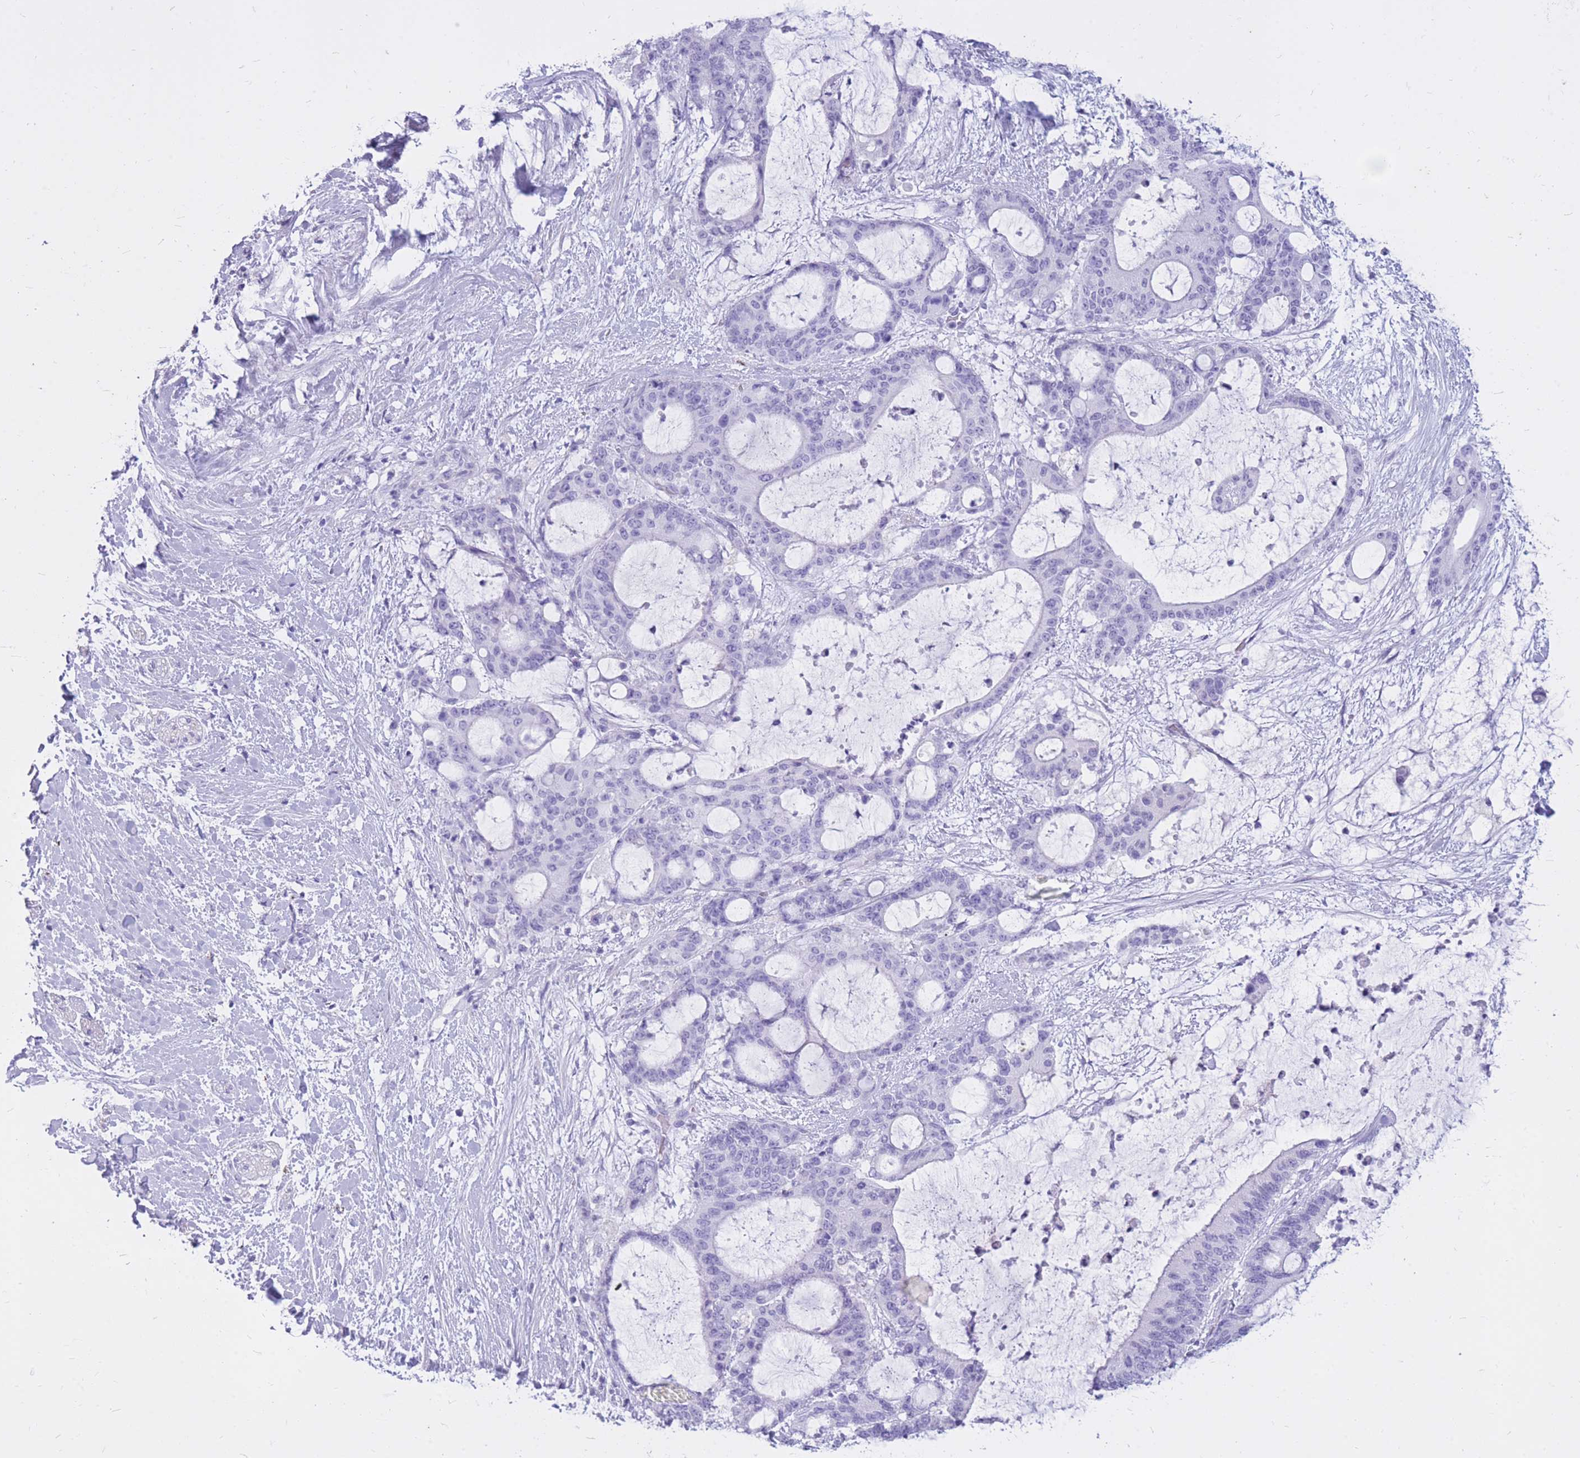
{"staining": {"intensity": "negative", "quantity": "none", "location": "none"}, "tissue": "liver cancer", "cell_type": "Tumor cells", "image_type": "cancer", "snomed": [{"axis": "morphology", "description": "Normal tissue, NOS"}, {"axis": "morphology", "description": "Cholangiocarcinoma"}, {"axis": "topography", "description": "Liver"}, {"axis": "topography", "description": "Peripheral nerve tissue"}], "caption": "This is a image of IHC staining of liver cholangiocarcinoma, which shows no positivity in tumor cells.", "gene": "CYP21A2", "patient": {"sex": "female", "age": 73}}